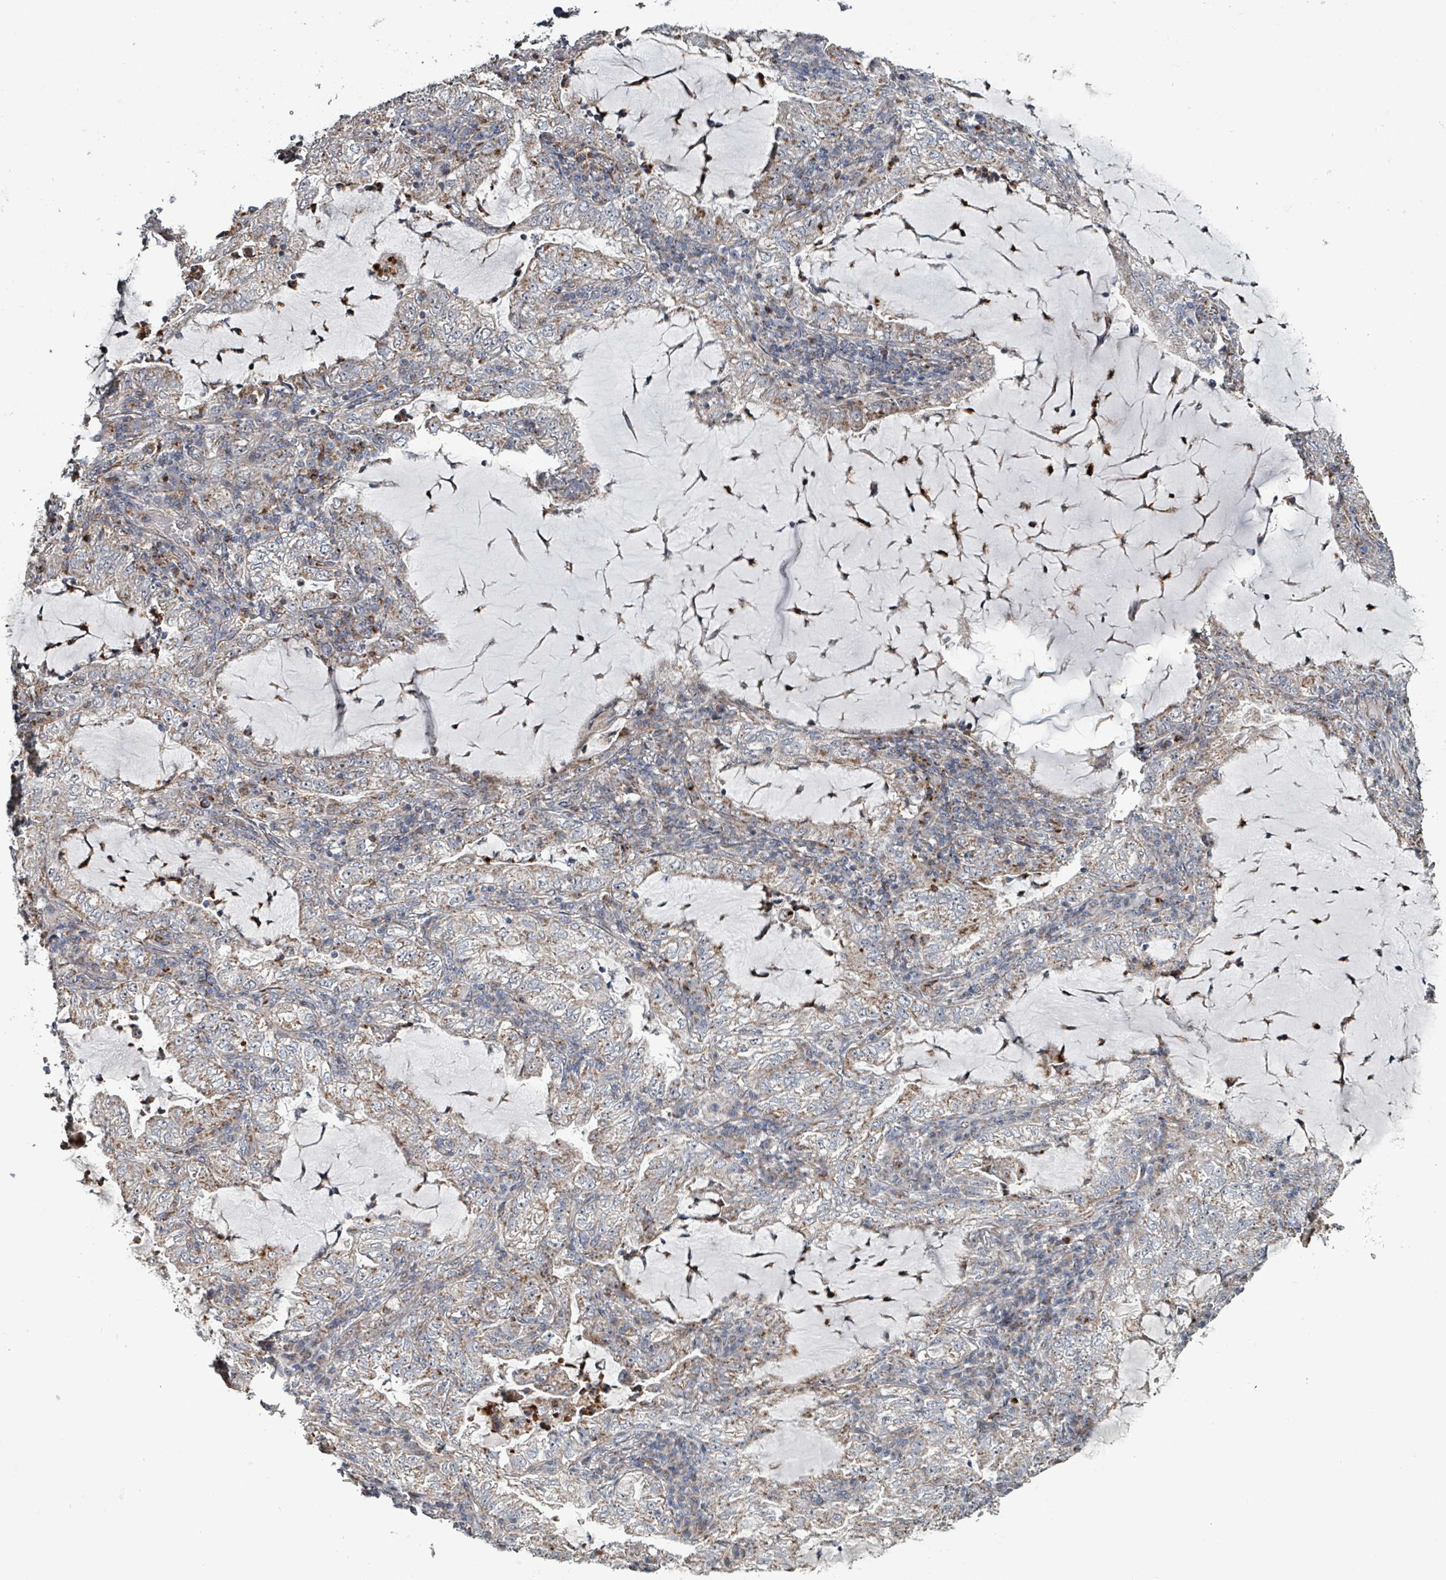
{"staining": {"intensity": "moderate", "quantity": "25%-75%", "location": "cytoplasmic/membranous"}, "tissue": "lung cancer", "cell_type": "Tumor cells", "image_type": "cancer", "snomed": [{"axis": "morphology", "description": "Adenocarcinoma, NOS"}, {"axis": "topography", "description": "Lung"}], "caption": "Protein expression by immunohistochemistry exhibits moderate cytoplasmic/membranous expression in about 25%-75% of tumor cells in adenocarcinoma (lung).", "gene": "MRPL4", "patient": {"sex": "female", "age": 73}}